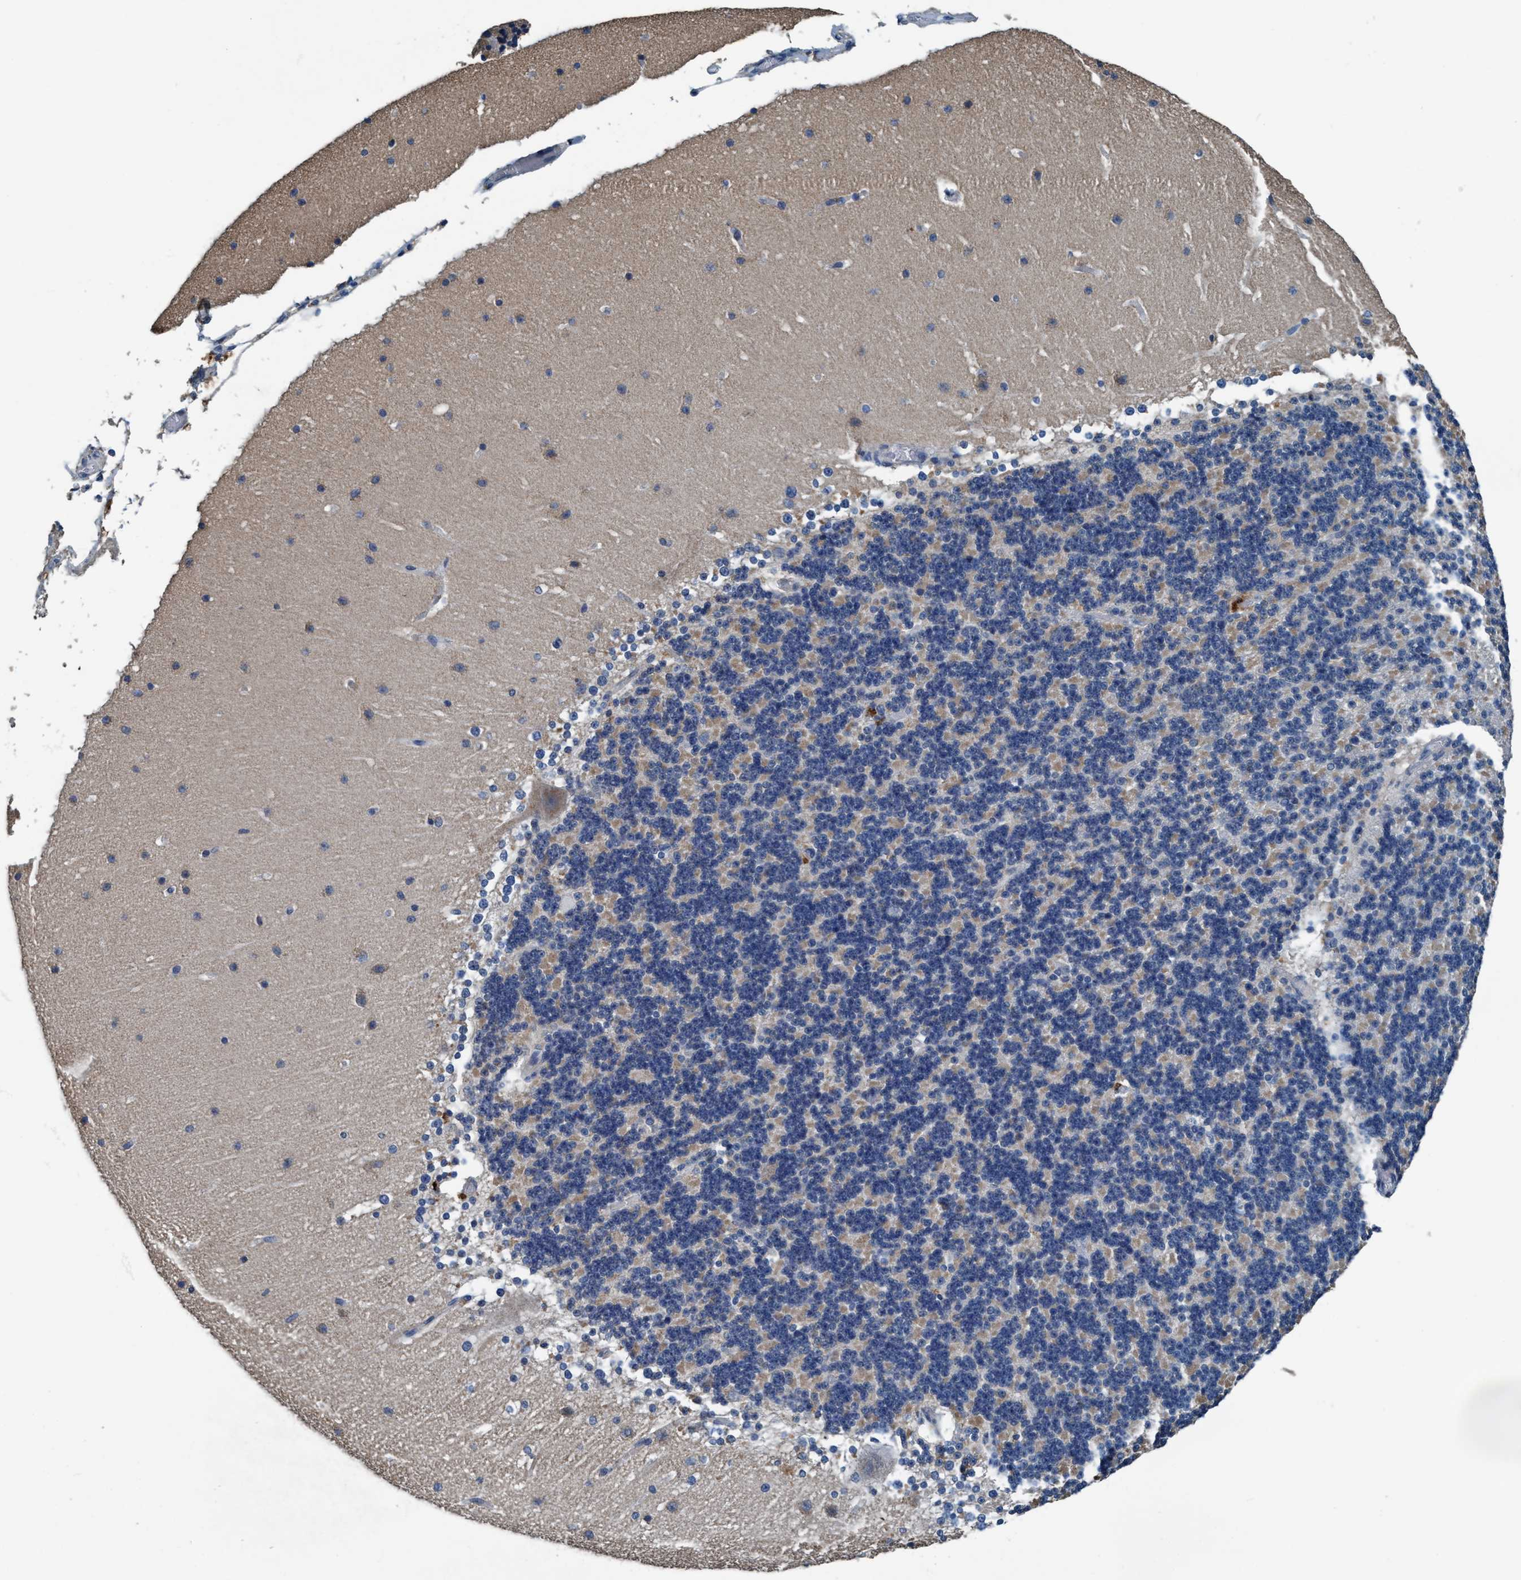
{"staining": {"intensity": "moderate", "quantity": "<25%", "location": "cytoplasmic/membranous"}, "tissue": "cerebellum", "cell_type": "Cells in granular layer", "image_type": "normal", "snomed": [{"axis": "morphology", "description": "Normal tissue, NOS"}, {"axis": "topography", "description": "Cerebellum"}], "caption": "The photomicrograph reveals immunohistochemical staining of normal cerebellum. There is moderate cytoplasmic/membranous expression is present in approximately <25% of cells in granular layer. Using DAB (brown) and hematoxylin (blue) stains, captured at high magnification using brightfield microscopy.", "gene": "ANKFN1", "patient": {"sex": "female", "age": 19}}